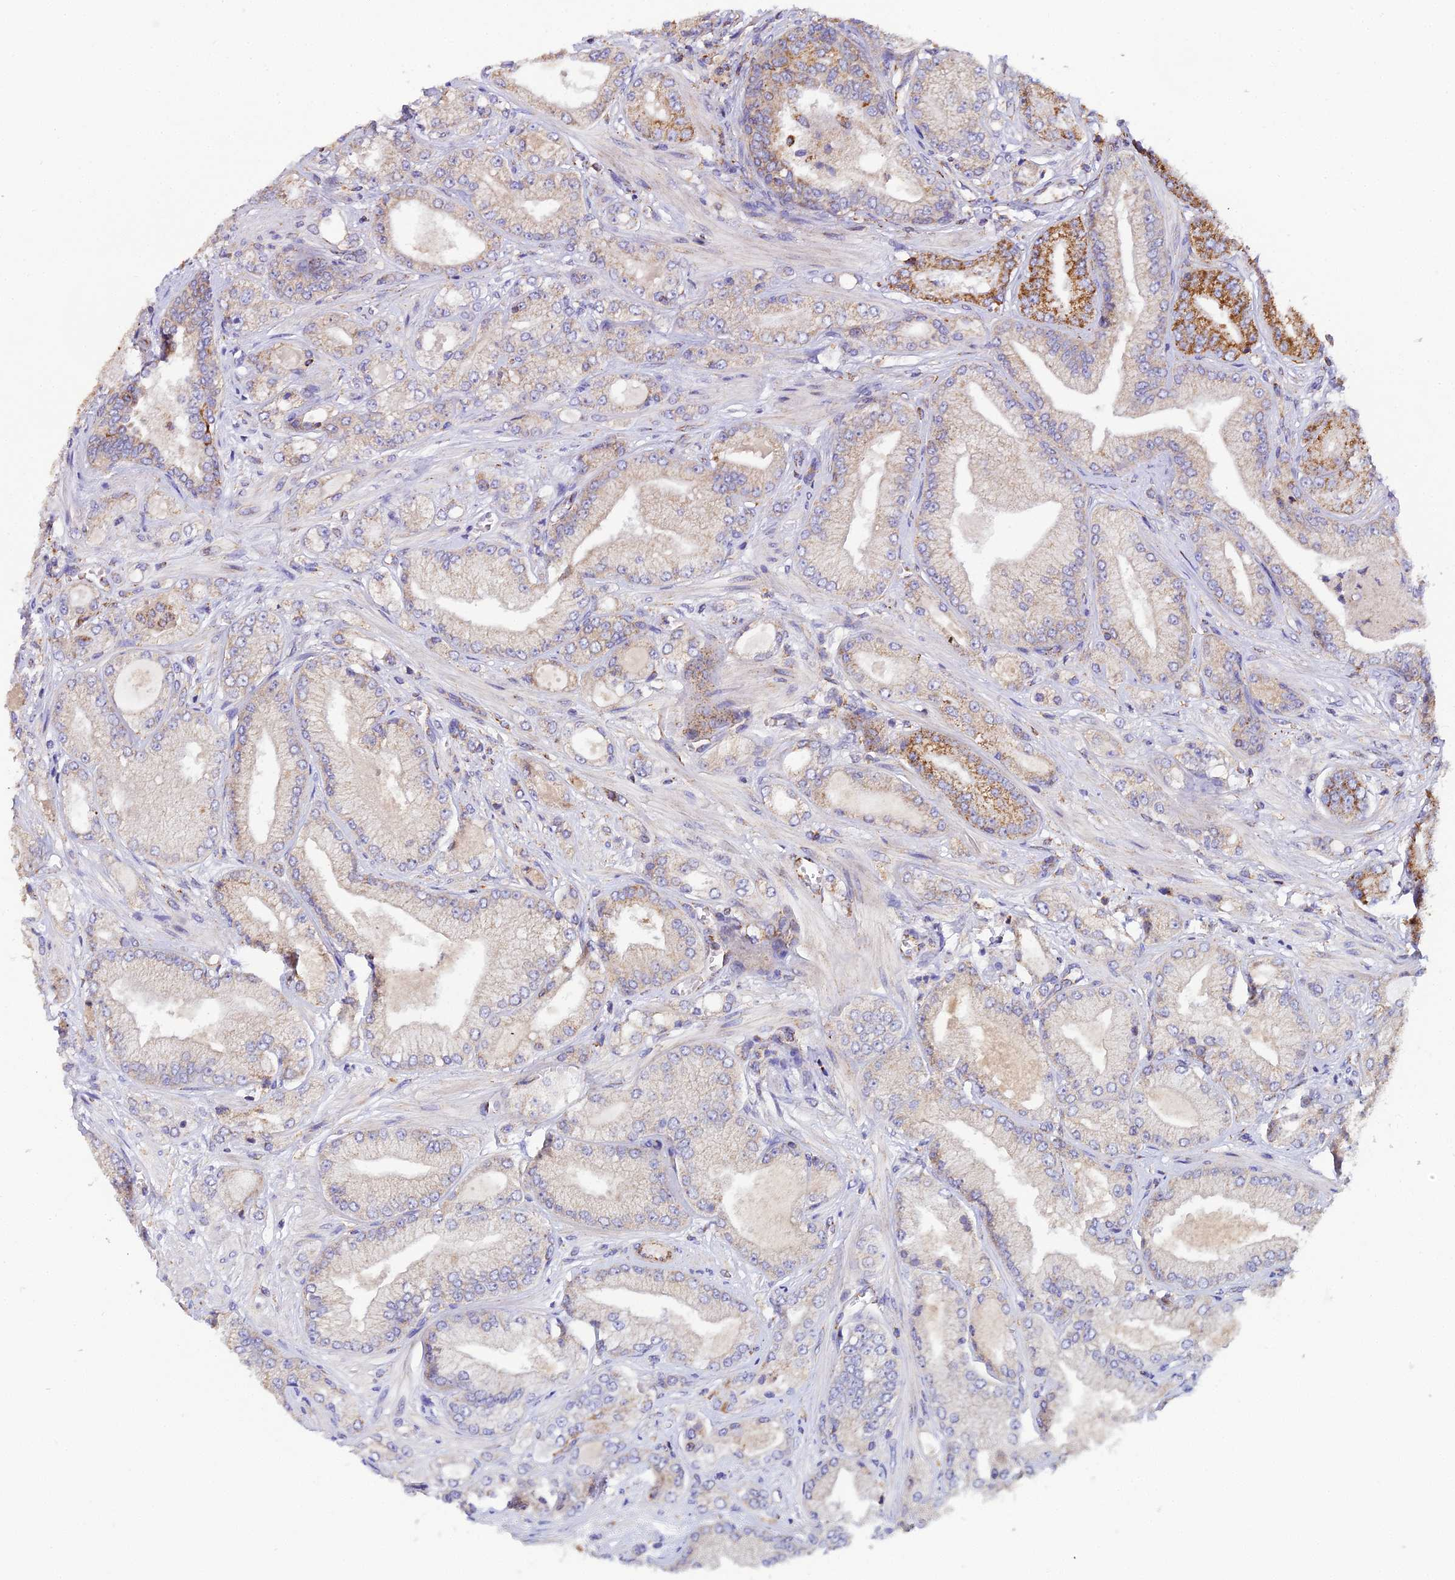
{"staining": {"intensity": "moderate", "quantity": "25%-75%", "location": "cytoplasmic/membranous"}, "tissue": "prostate cancer", "cell_type": "Tumor cells", "image_type": "cancer", "snomed": [{"axis": "morphology", "description": "Adenocarcinoma, Low grade"}, {"axis": "topography", "description": "Prostate"}], "caption": "Immunohistochemistry (IHC) photomicrograph of neoplastic tissue: prostate cancer stained using IHC shows medium levels of moderate protein expression localized specifically in the cytoplasmic/membranous of tumor cells, appearing as a cytoplasmic/membranous brown color.", "gene": "NIPSNAP3A", "patient": {"sex": "male", "age": 55}}